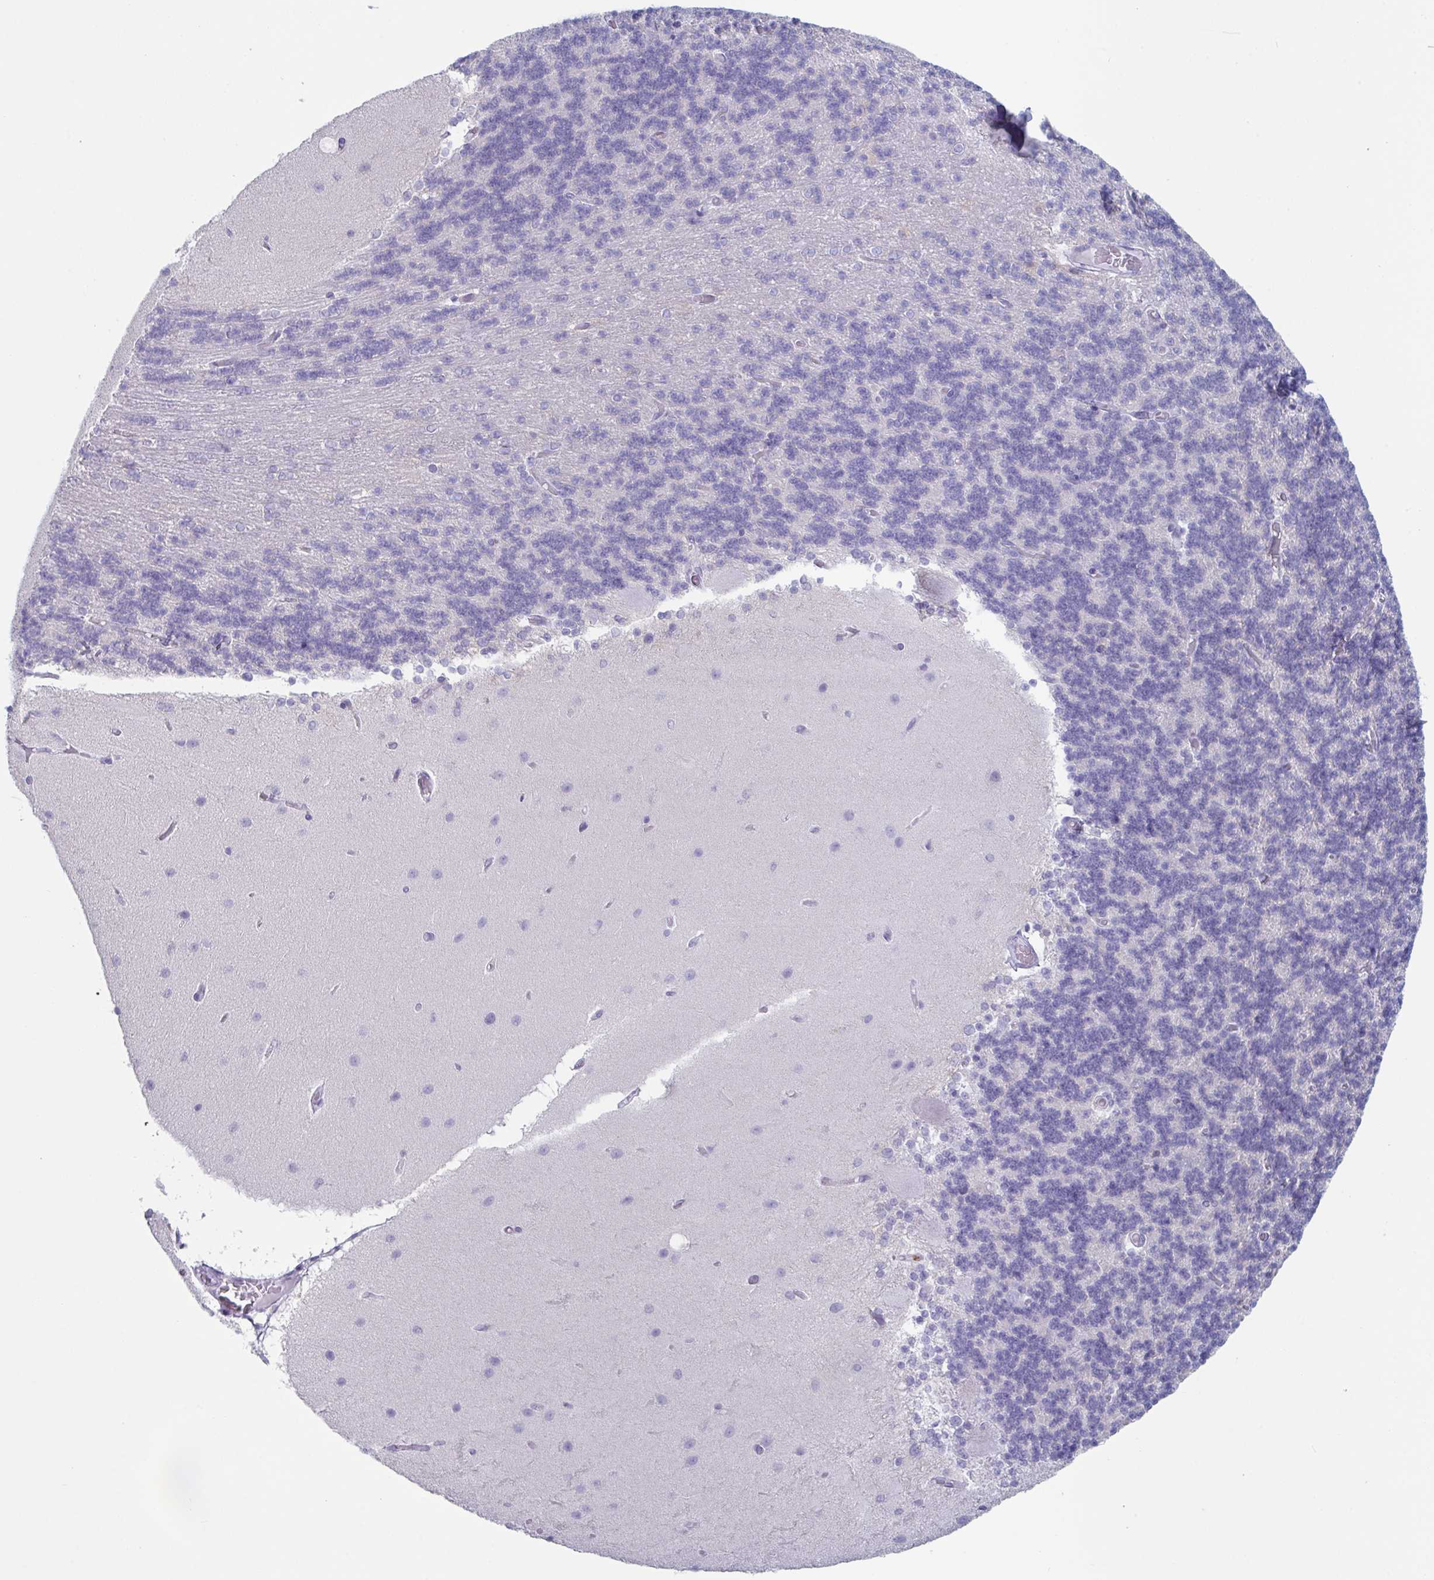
{"staining": {"intensity": "negative", "quantity": "none", "location": "none"}, "tissue": "cerebellum", "cell_type": "Cells in granular layer", "image_type": "normal", "snomed": [{"axis": "morphology", "description": "Normal tissue, NOS"}, {"axis": "topography", "description": "Cerebellum"}], "caption": "This is an IHC photomicrograph of benign cerebellum. There is no positivity in cells in granular layer.", "gene": "CYP4F11", "patient": {"sex": "female", "age": 54}}